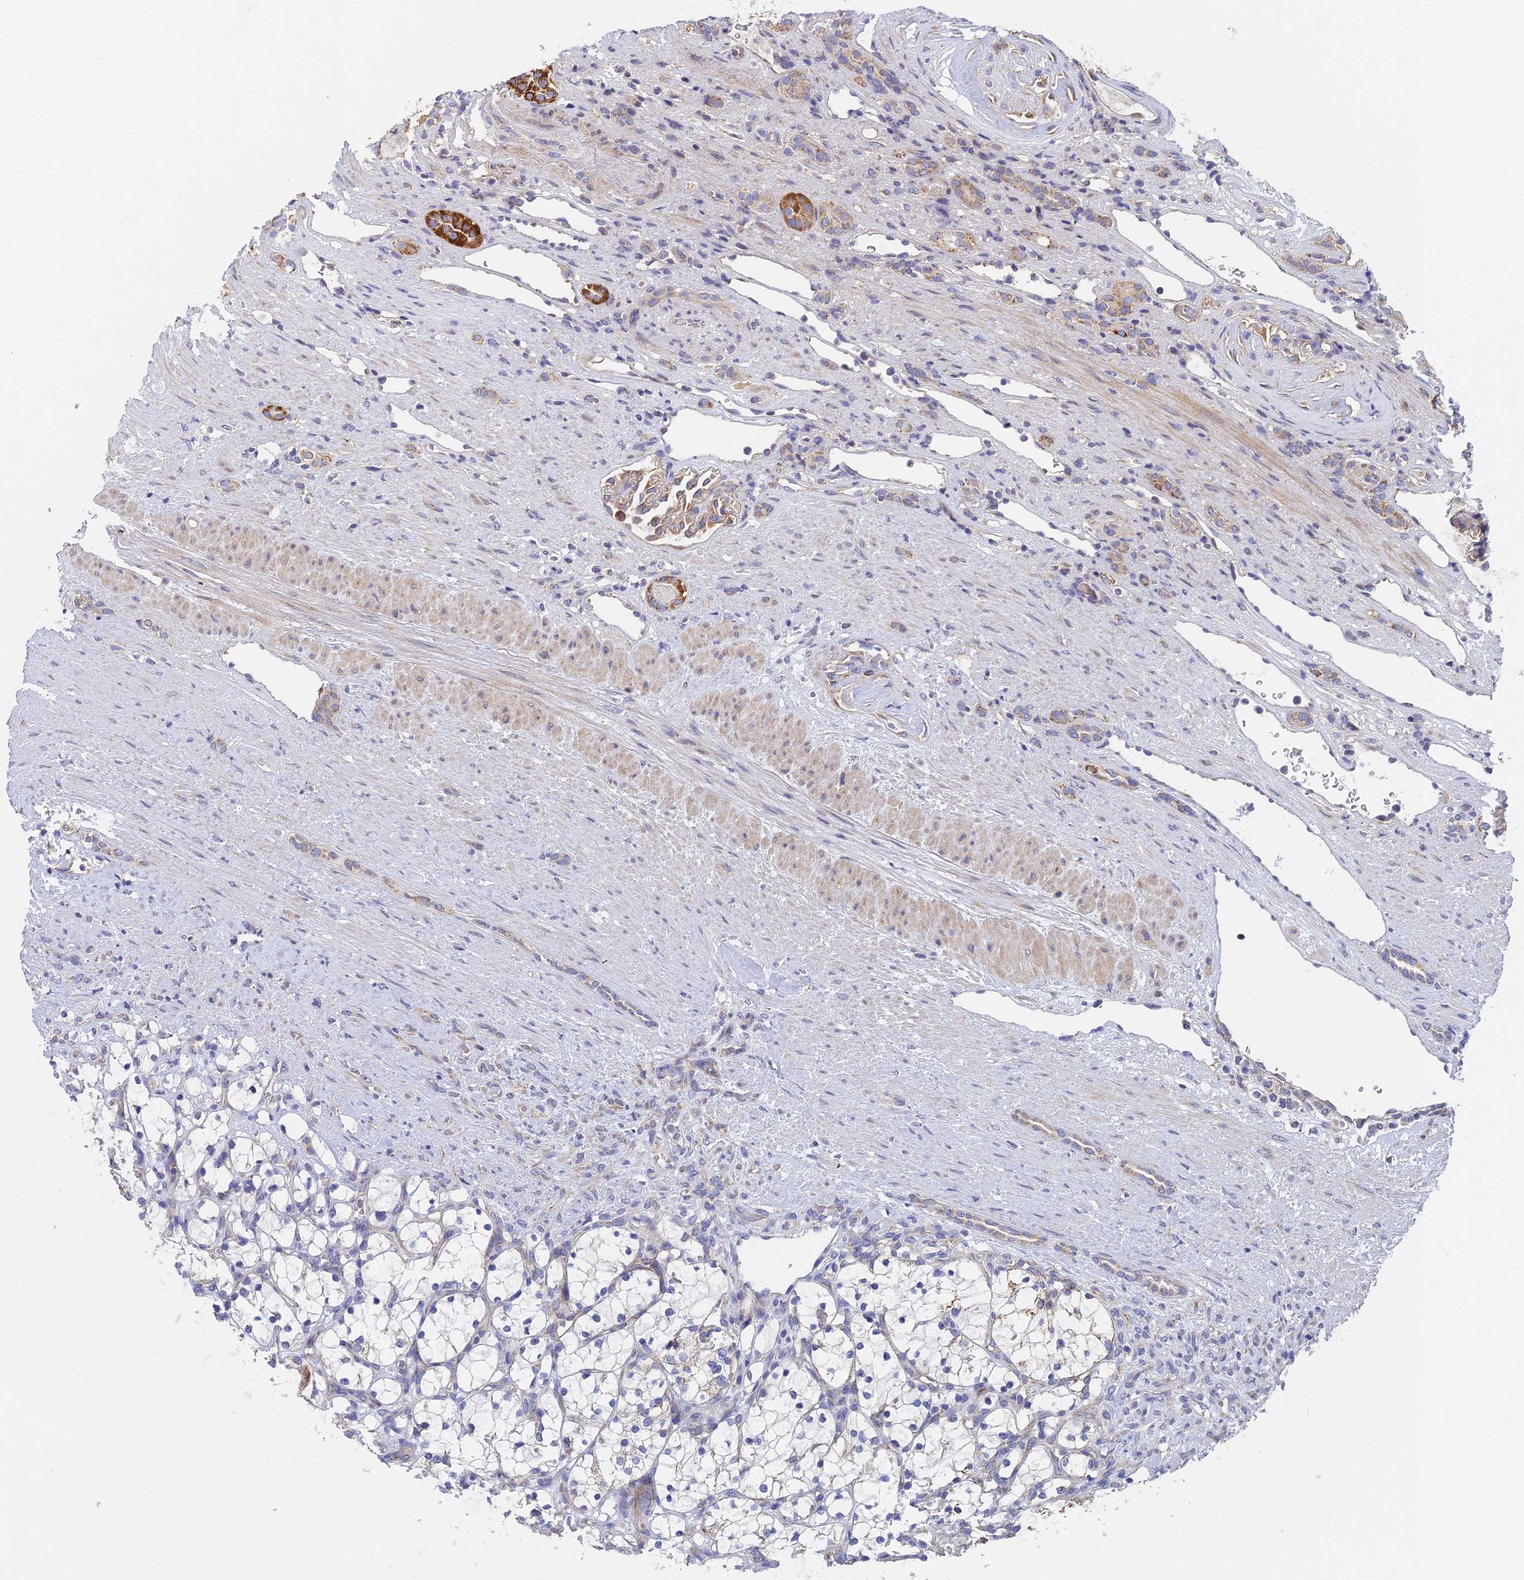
{"staining": {"intensity": "negative", "quantity": "none", "location": "none"}, "tissue": "renal cancer", "cell_type": "Tumor cells", "image_type": "cancer", "snomed": [{"axis": "morphology", "description": "Adenocarcinoma, NOS"}, {"axis": "topography", "description": "Kidney"}], "caption": "Protein analysis of adenocarcinoma (renal) exhibits no significant staining in tumor cells.", "gene": "ECSIT", "patient": {"sex": "female", "age": 69}}